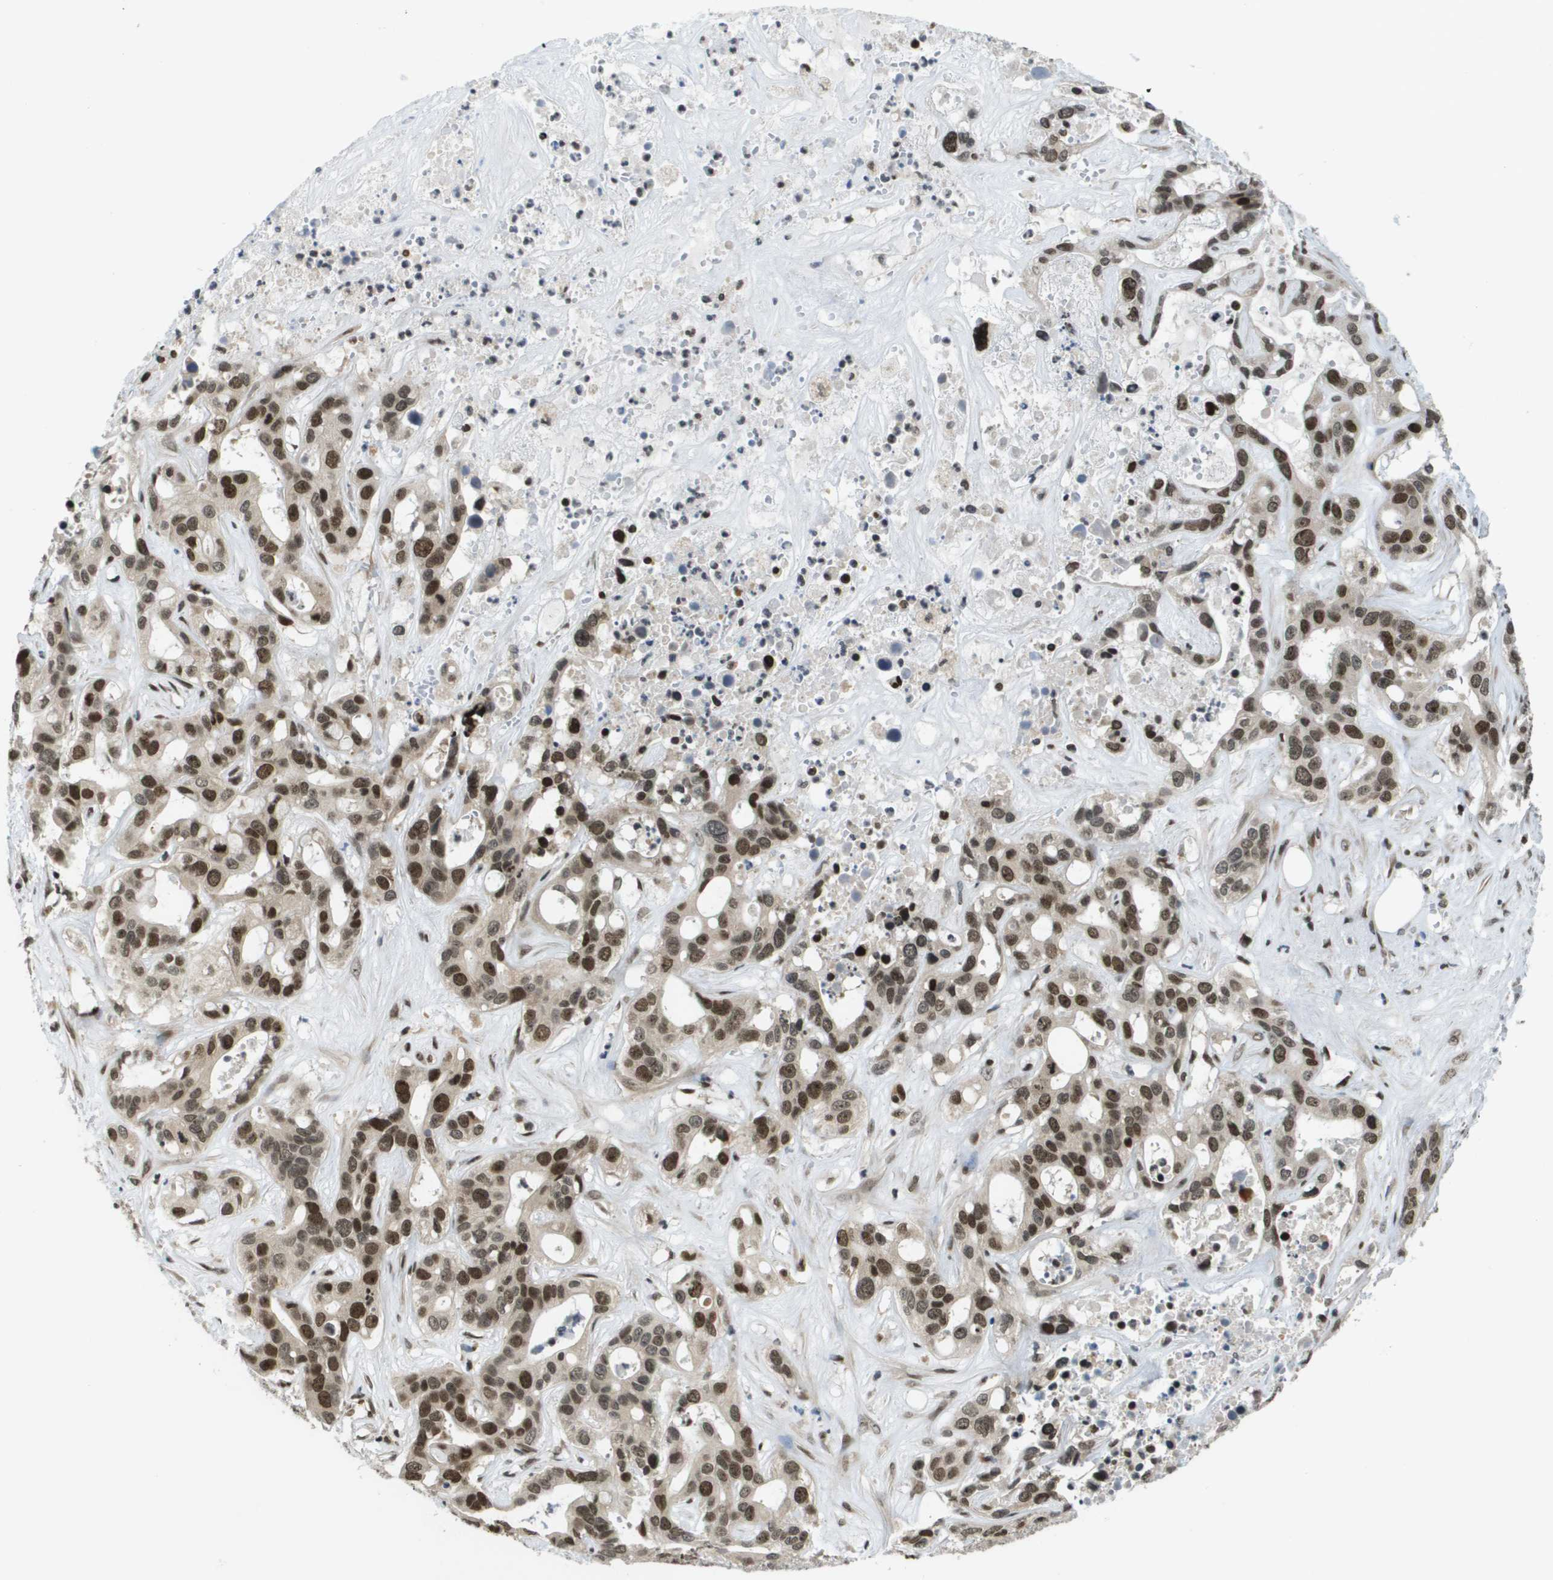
{"staining": {"intensity": "strong", "quantity": ">75%", "location": "nuclear"}, "tissue": "liver cancer", "cell_type": "Tumor cells", "image_type": "cancer", "snomed": [{"axis": "morphology", "description": "Cholangiocarcinoma"}, {"axis": "topography", "description": "Liver"}], "caption": "The photomicrograph displays a brown stain indicating the presence of a protein in the nuclear of tumor cells in liver cancer.", "gene": "RECQL4", "patient": {"sex": "female", "age": 65}}